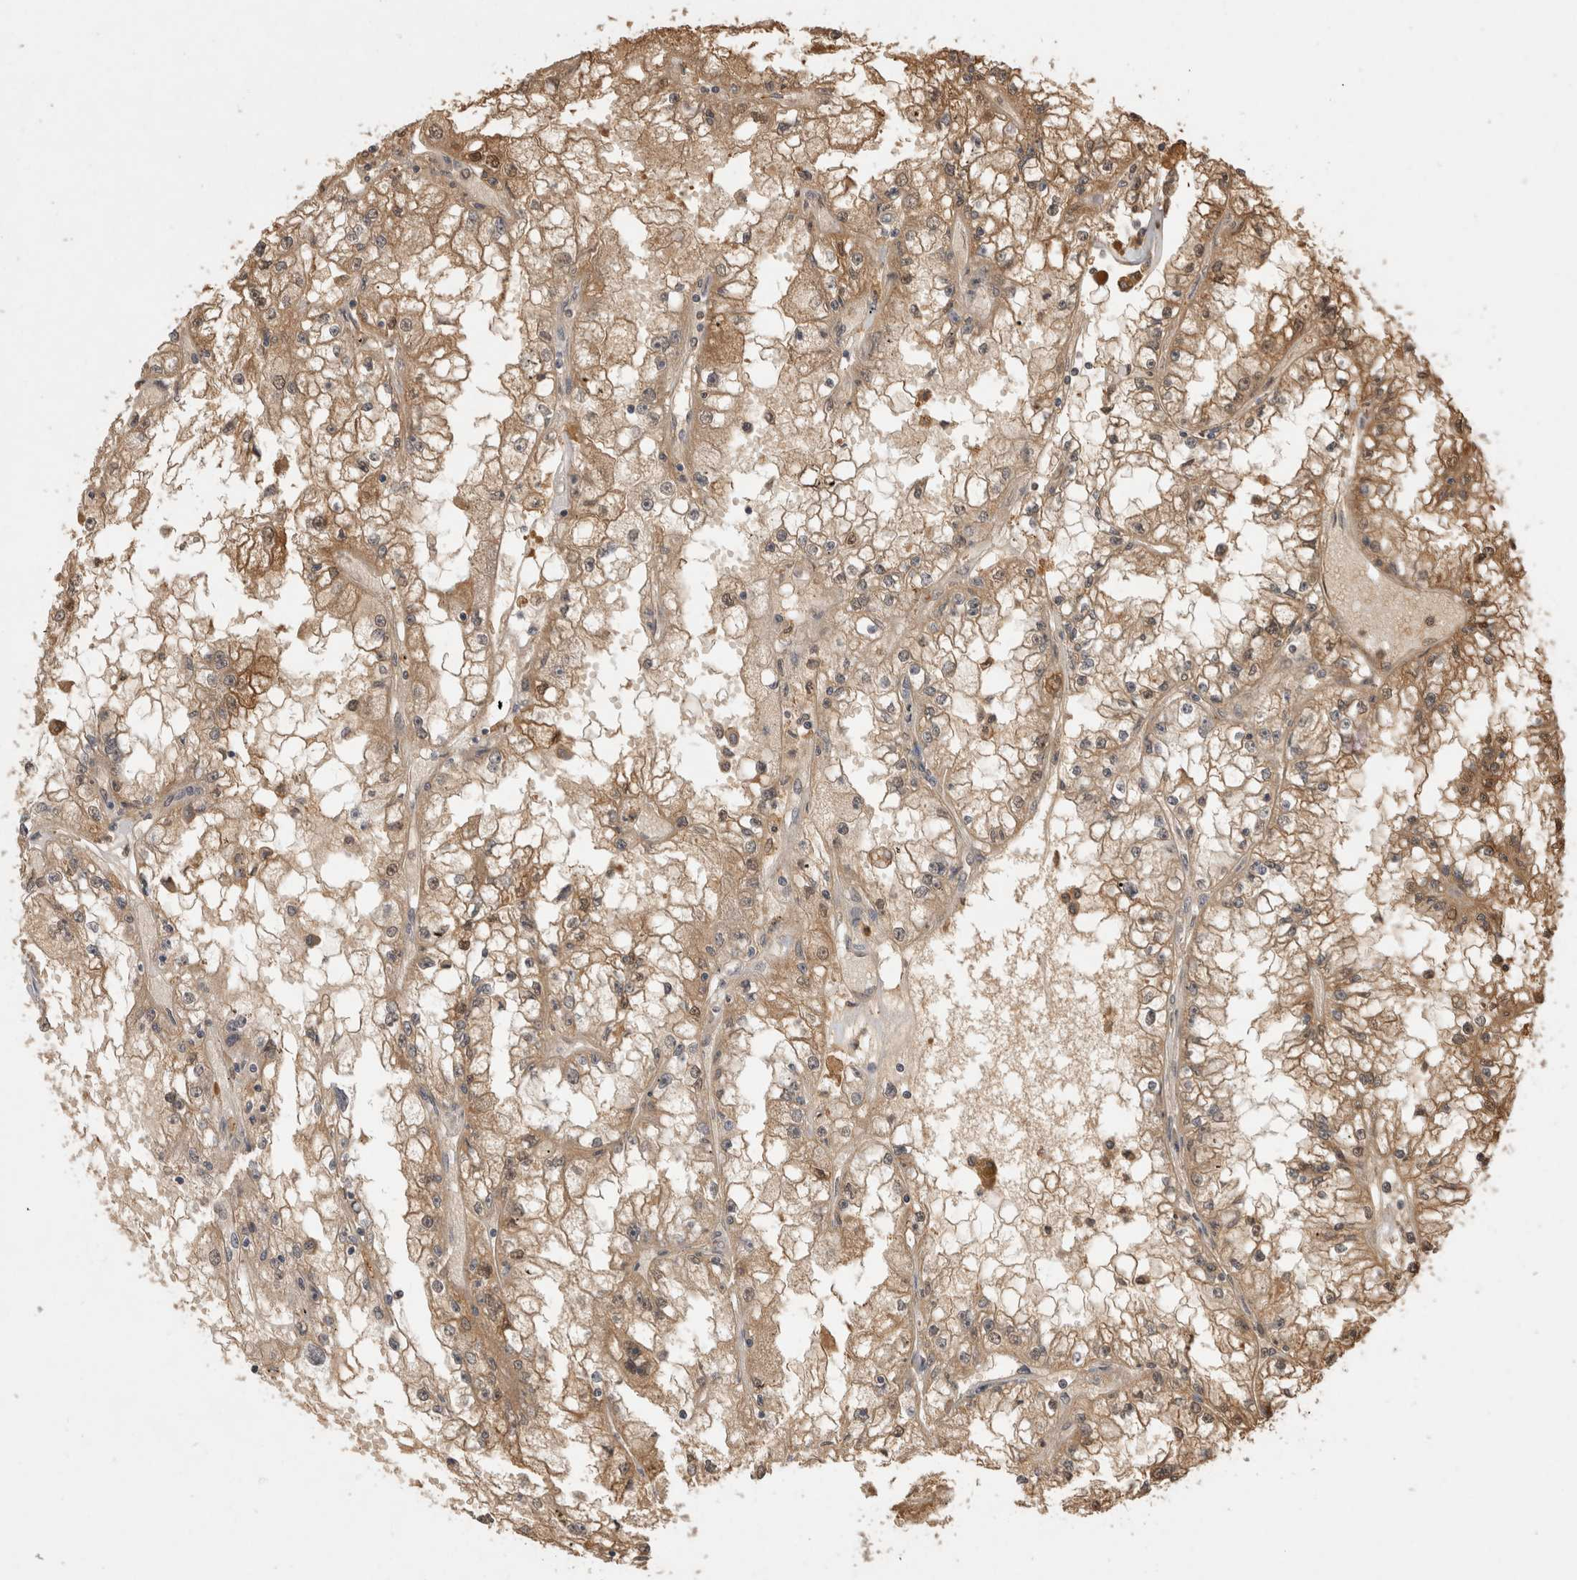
{"staining": {"intensity": "moderate", "quantity": ">75%", "location": "cytoplasmic/membranous"}, "tissue": "renal cancer", "cell_type": "Tumor cells", "image_type": "cancer", "snomed": [{"axis": "morphology", "description": "Adenocarcinoma, NOS"}, {"axis": "topography", "description": "Kidney"}], "caption": "This image exhibits IHC staining of renal adenocarcinoma, with medium moderate cytoplasmic/membranous positivity in about >75% of tumor cells.", "gene": "PRMT3", "patient": {"sex": "male", "age": 56}}